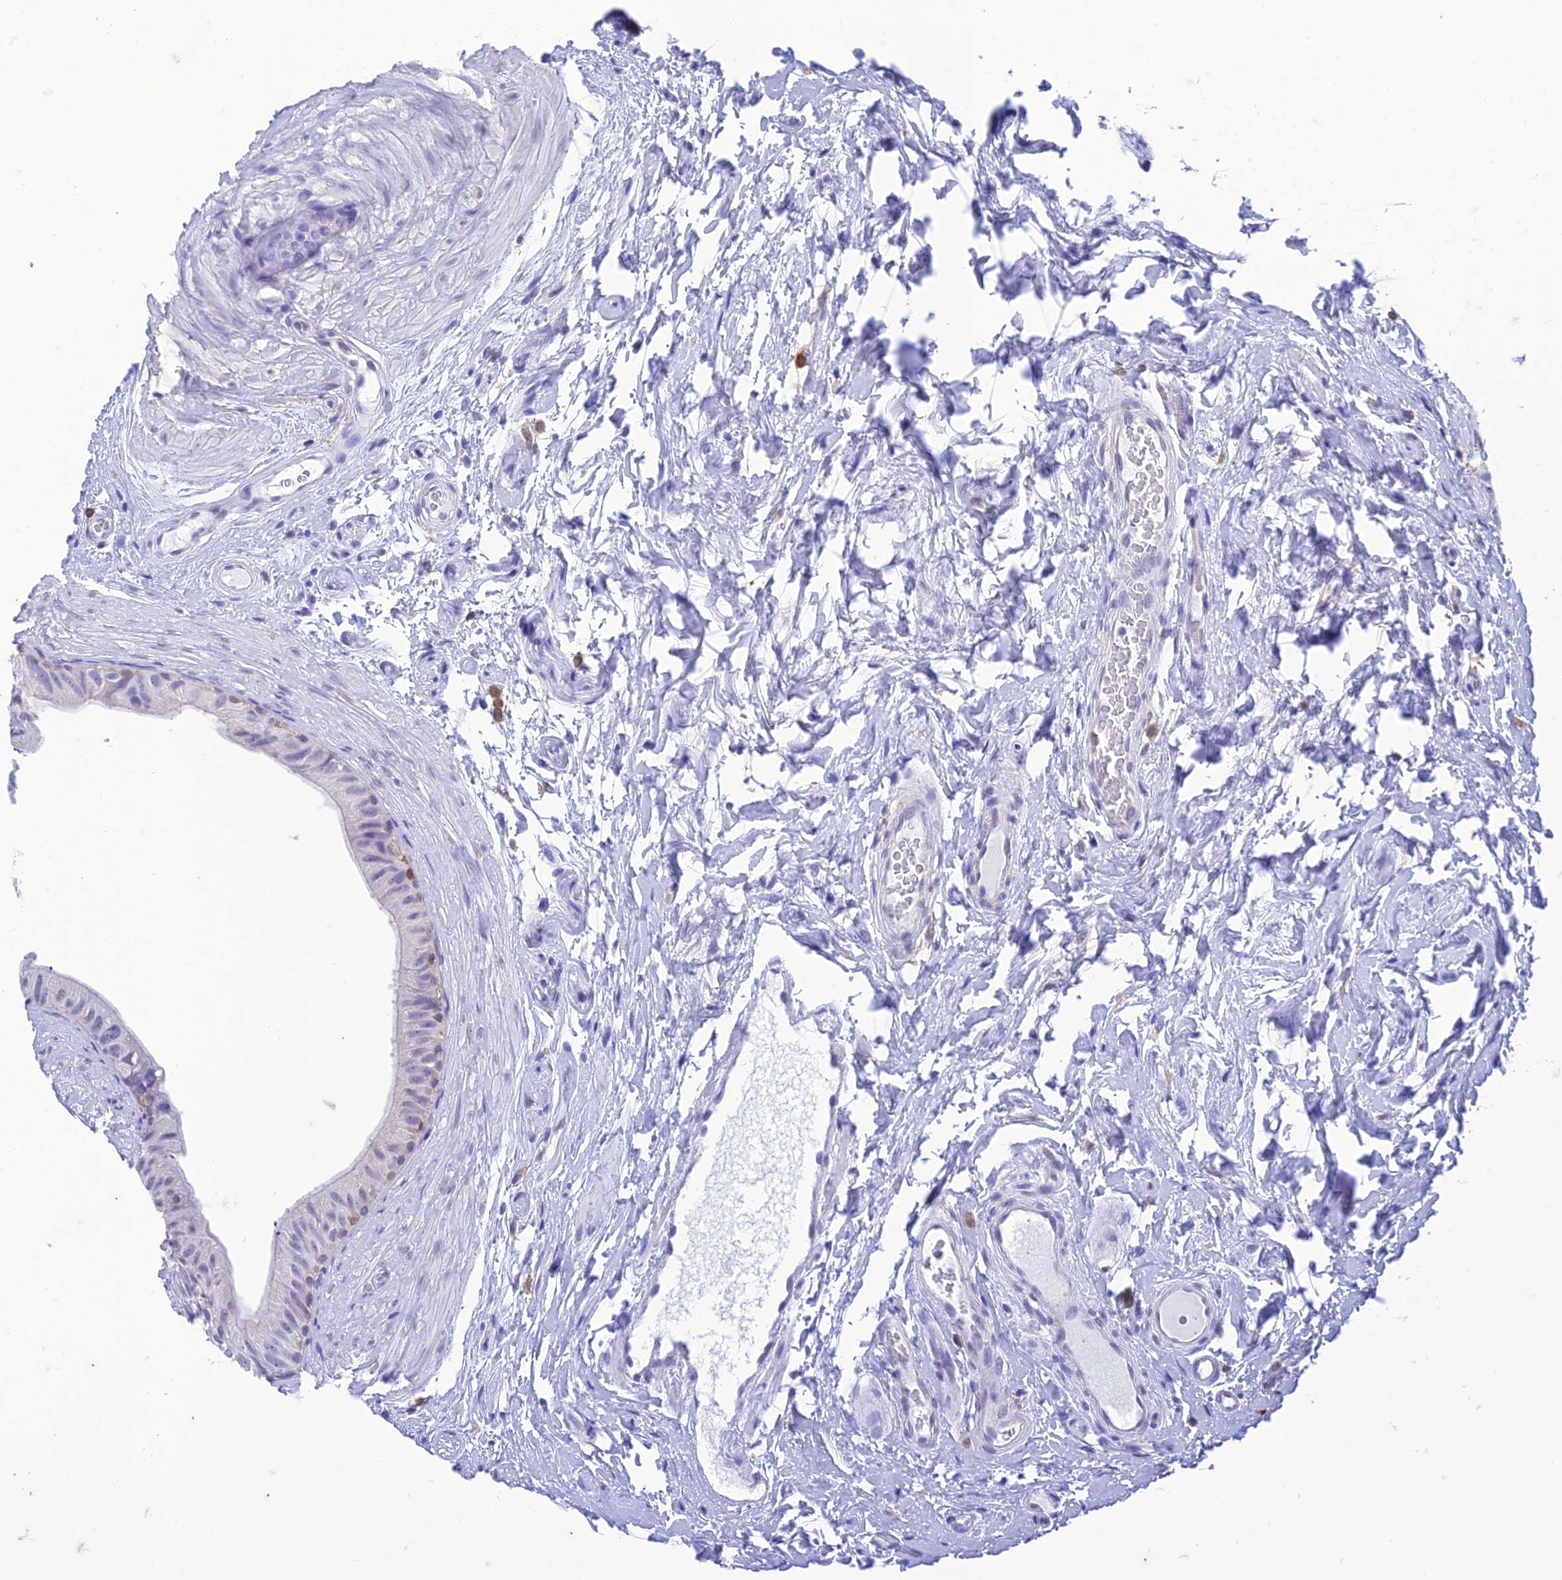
{"staining": {"intensity": "weak", "quantity": "<25%", "location": "cytoplasmic/membranous"}, "tissue": "epididymis", "cell_type": "Glandular cells", "image_type": "normal", "snomed": [{"axis": "morphology", "description": "Normal tissue, NOS"}, {"axis": "topography", "description": "Epididymis"}], "caption": "Immunohistochemical staining of normal epididymis shows no significant expression in glandular cells. Brightfield microscopy of immunohistochemistry stained with DAB (brown) and hematoxylin (blue), captured at high magnification.", "gene": "FGF7", "patient": {"sex": "male", "age": 45}}